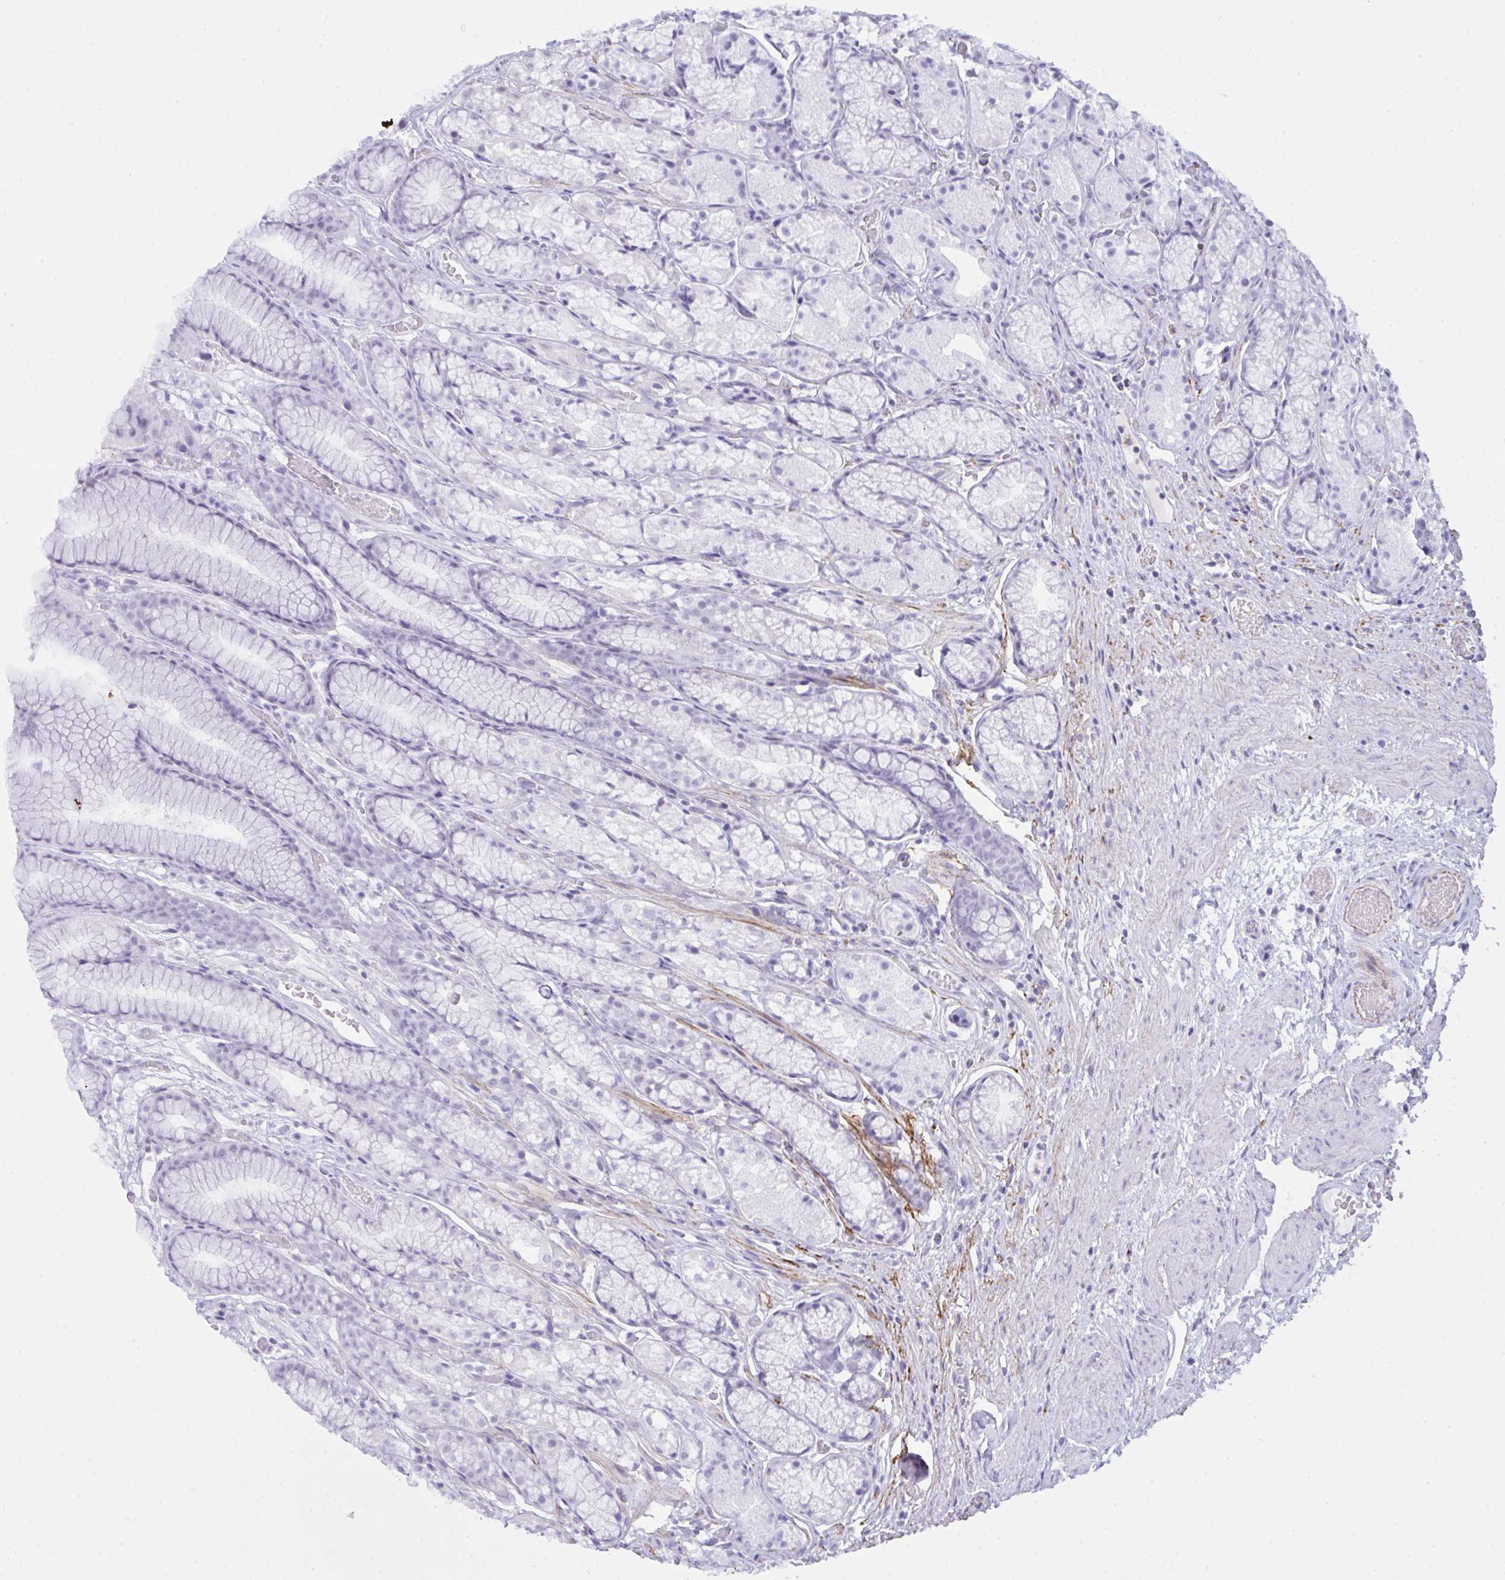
{"staining": {"intensity": "negative", "quantity": "none", "location": "none"}, "tissue": "stomach", "cell_type": "Glandular cells", "image_type": "normal", "snomed": [{"axis": "morphology", "description": "Normal tissue, NOS"}, {"axis": "topography", "description": "Smooth muscle"}, {"axis": "topography", "description": "Stomach"}], "caption": "This is an immunohistochemistry image of unremarkable human stomach. There is no expression in glandular cells.", "gene": "ELN", "patient": {"sex": "male", "age": 70}}